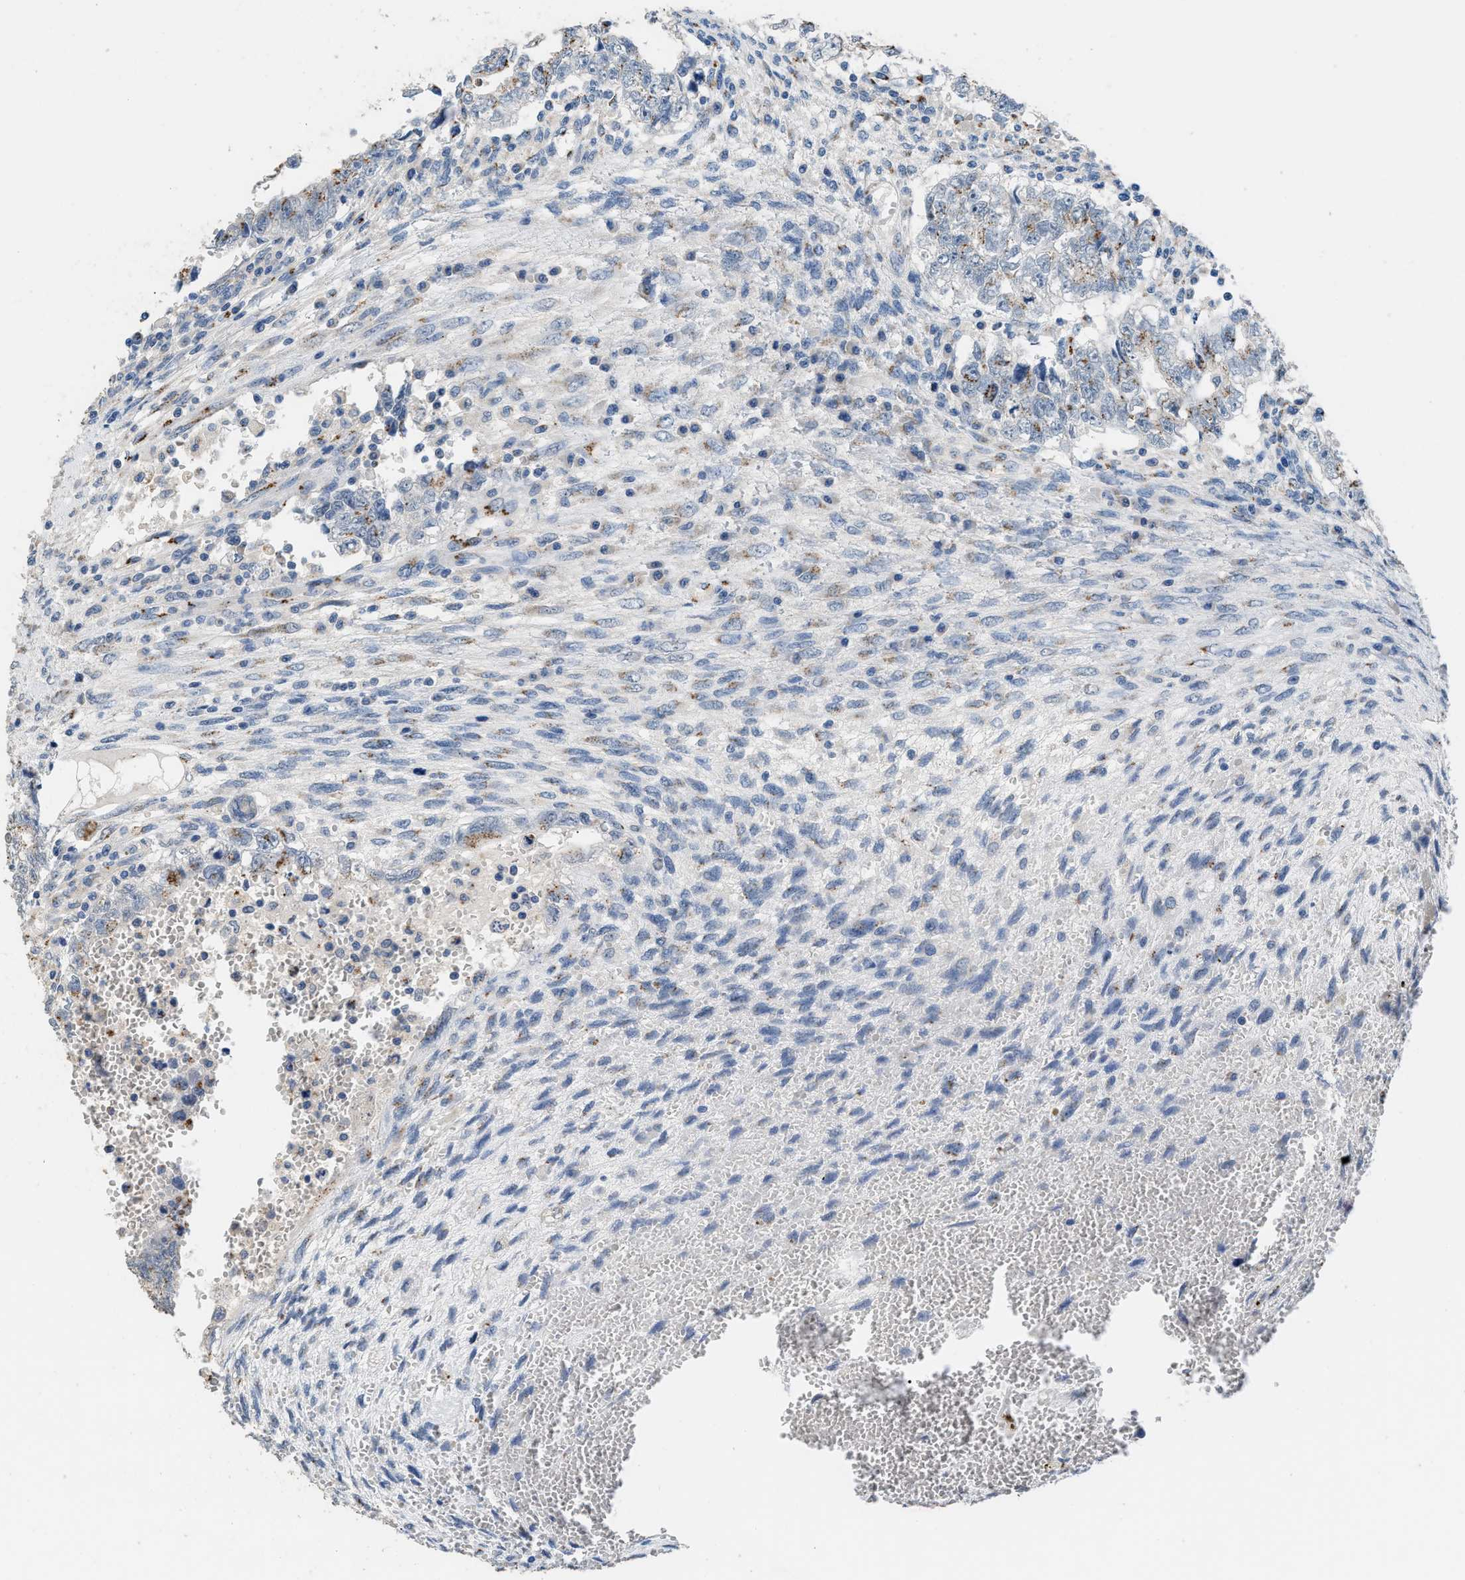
{"staining": {"intensity": "moderate", "quantity": "25%-75%", "location": "cytoplasmic/membranous"}, "tissue": "testis cancer", "cell_type": "Tumor cells", "image_type": "cancer", "snomed": [{"axis": "morphology", "description": "Seminoma, NOS"}, {"axis": "morphology", "description": "Carcinoma, Embryonal, NOS"}, {"axis": "topography", "description": "Testis"}], "caption": "A histopathology image of testis cancer stained for a protein reveals moderate cytoplasmic/membranous brown staining in tumor cells.", "gene": "GOLM1", "patient": {"sex": "male", "age": 38}}